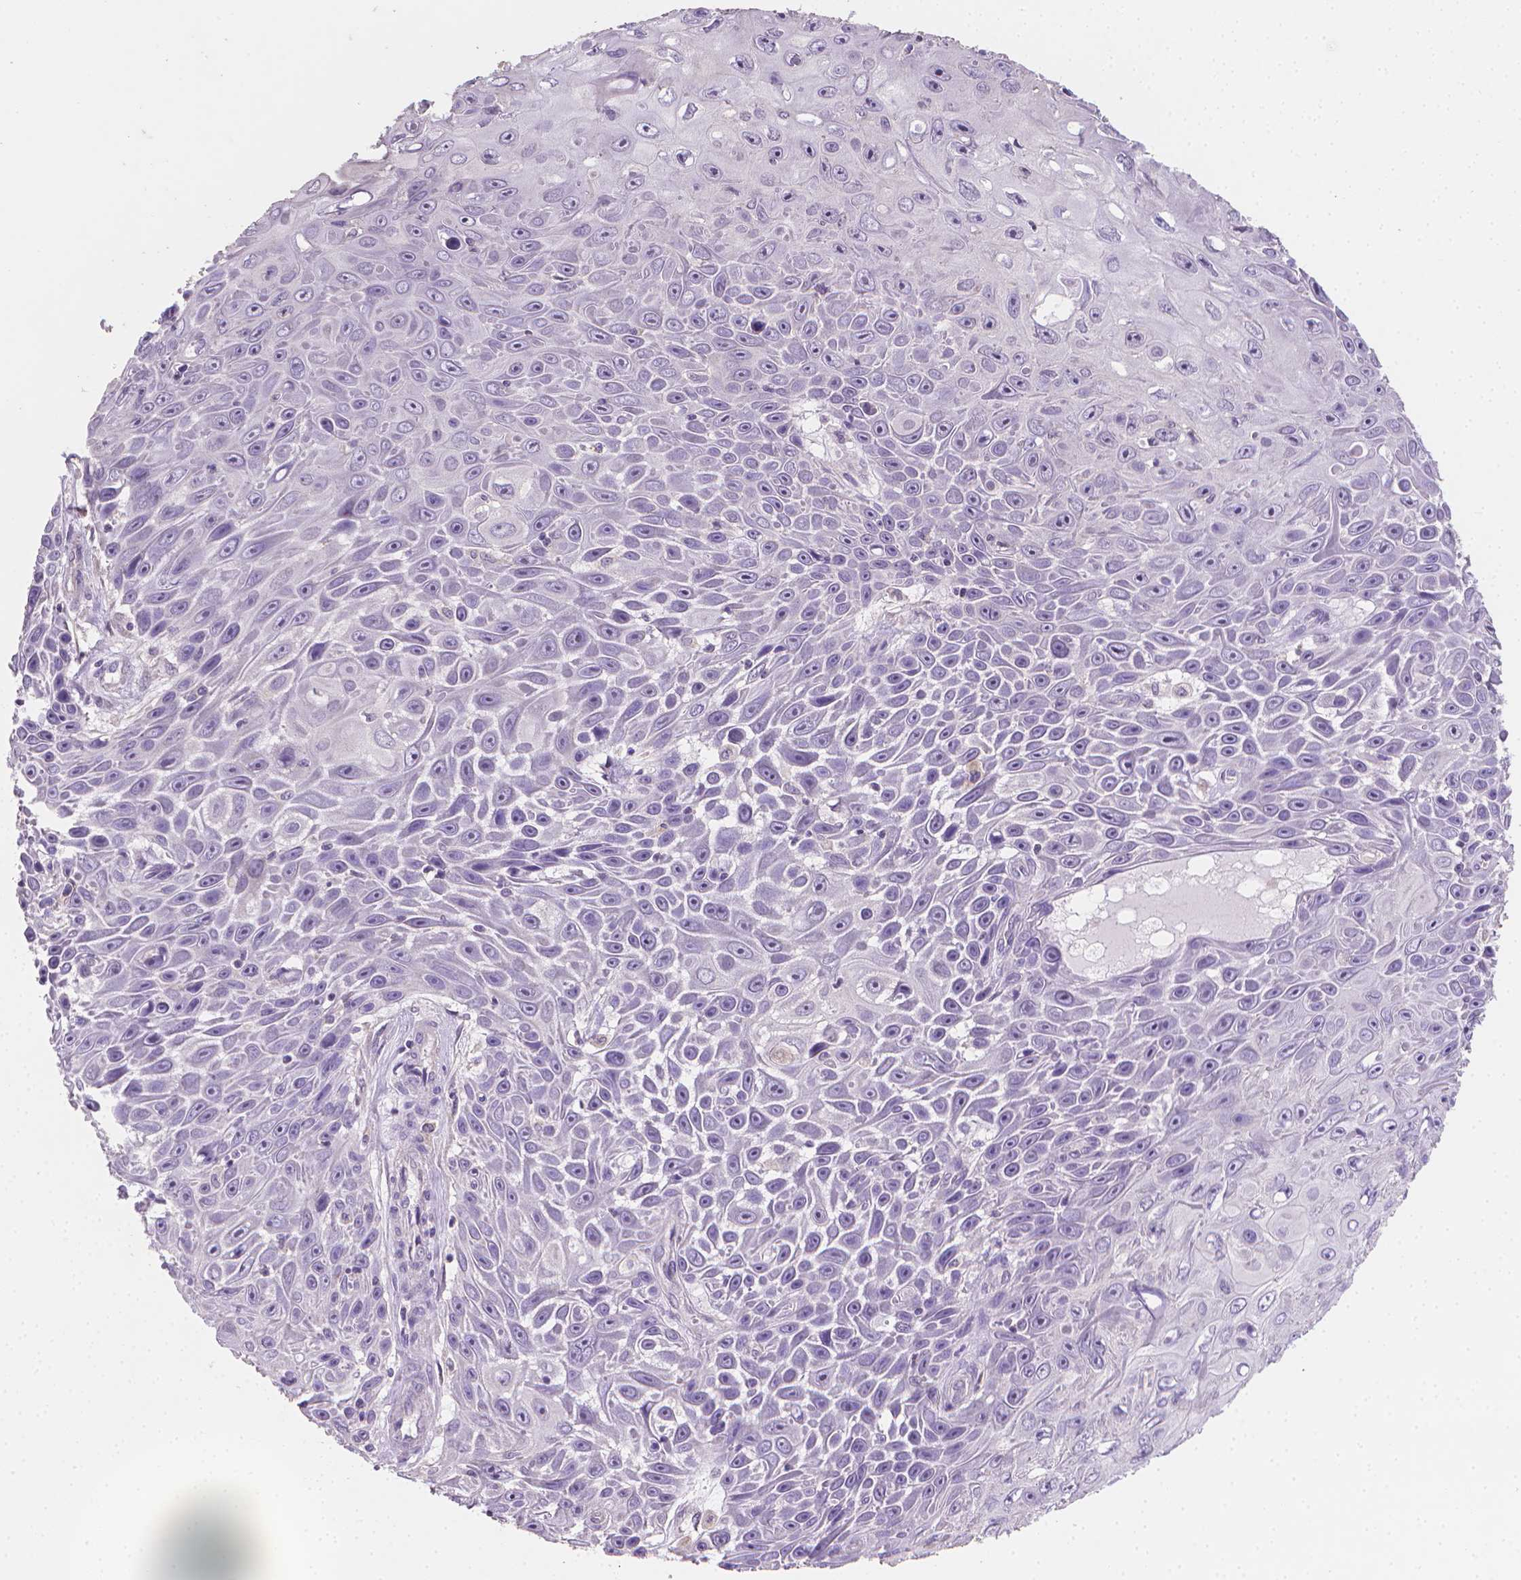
{"staining": {"intensity": "negative", "quantity": "none", "location": "none"}, "tissue": "skin cancer", "cell_type": "Tumor cells", "image_type": "cancer", "snomed": [{"axis": "morphology", "description": "Squamous cell carcinoma, NOS"}, {"axis": "topography", "description": "Skin"}], "caption": "A photomicrograph of skin cancer (squamous cell carcinoma) stained for a protein exhibits no brown staining in tumor cells.", "gene": "CATIP", "patient": {"sex": "male", "age": 82}}